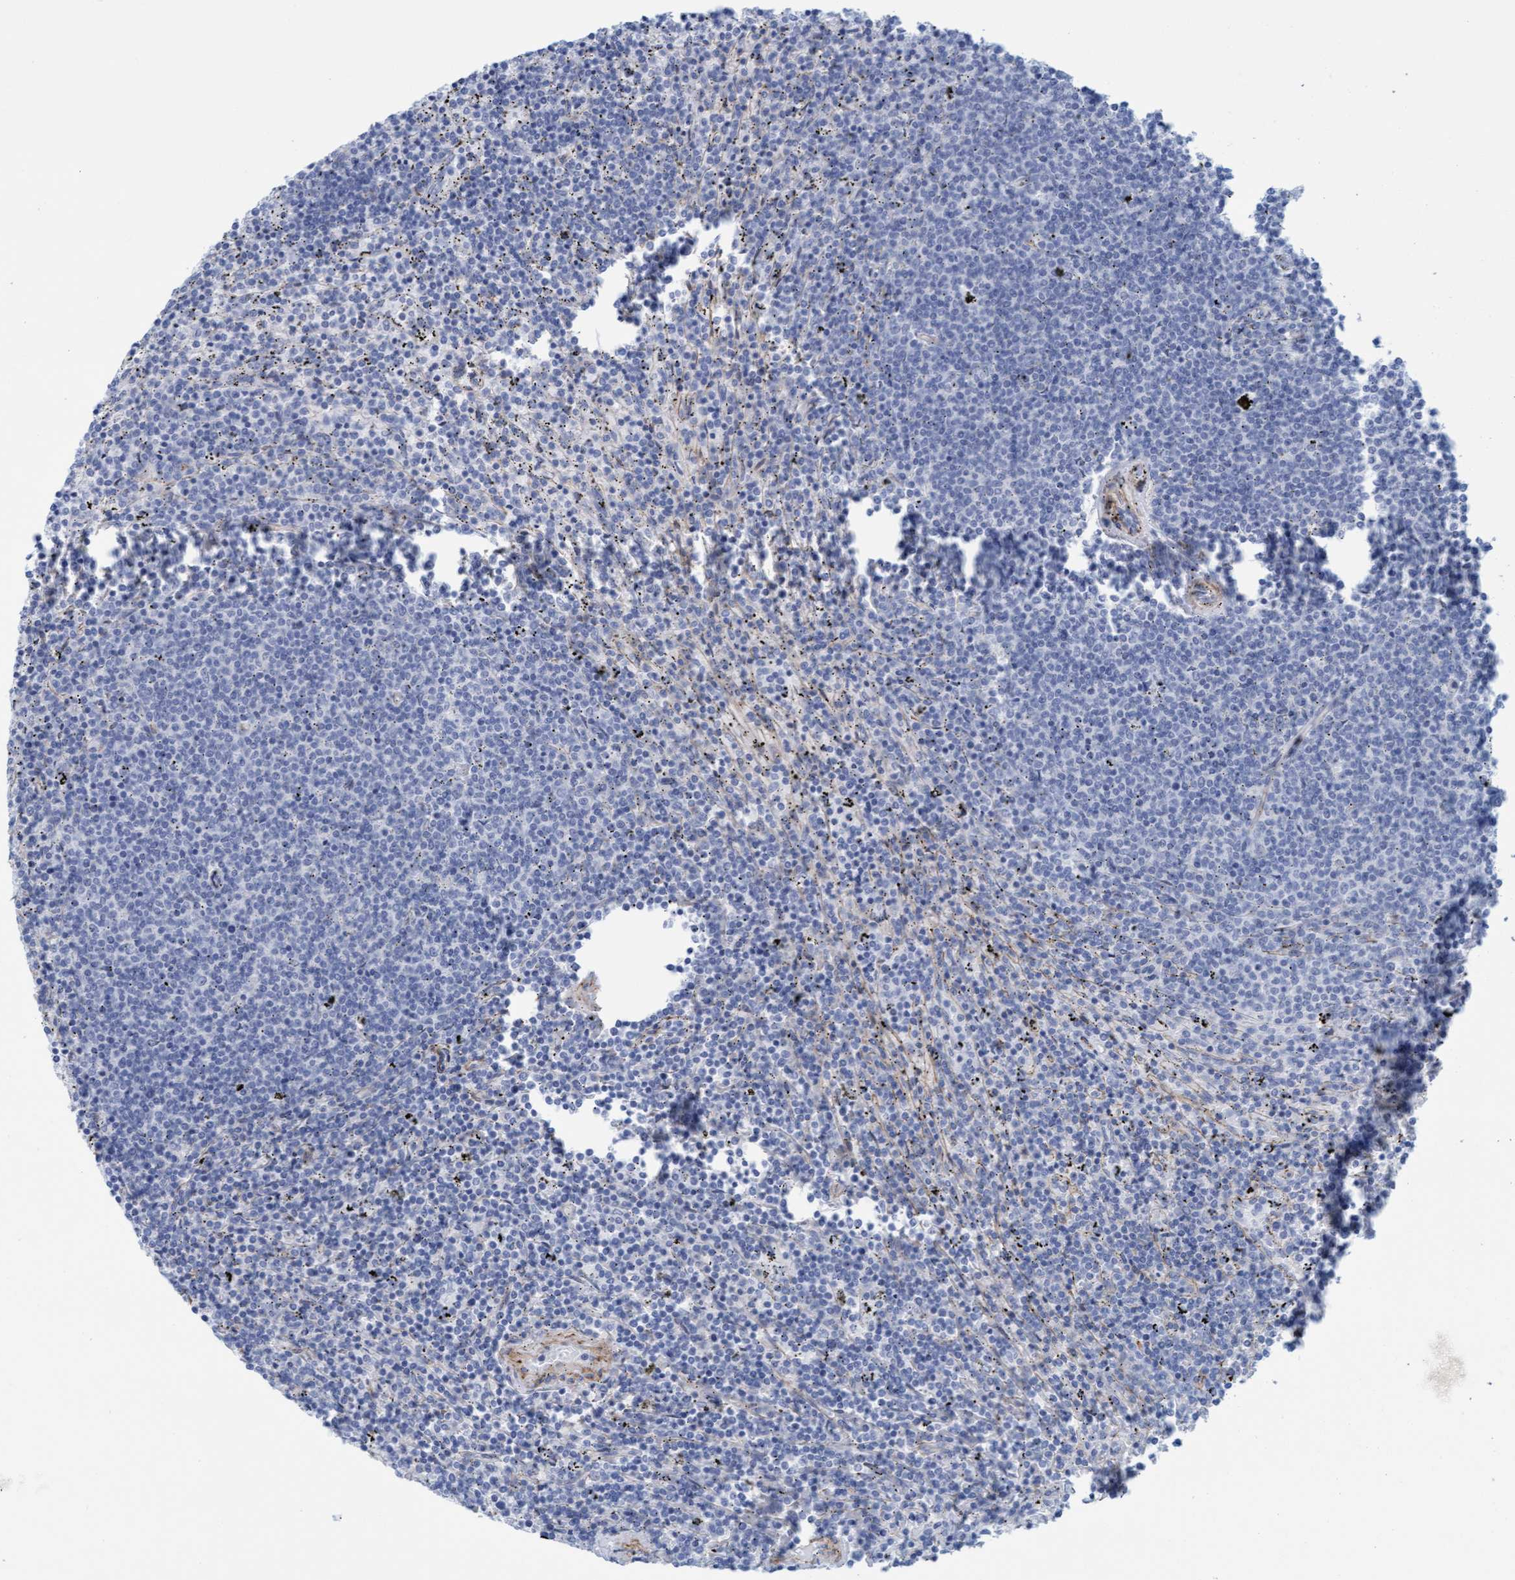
{"staining": {"intensity": "negative", "quantity": "none", "location": "none"}, "tissue": "lymphoma", "cell_type": "Tumor cells", "image_type": "cancer", "snomed": [{"axis": "morphology", "description": "Malignant lymphoma, non-Hodgkin's type, Low grade"}, {"axis": "topography", "description": "Spleen"}], "caption": "This is a image of immunohistochemistry (IHC) staining of lymphoma, which shows no positivity in tumor cells.", "gene": "MTFR1", "patient": {"sex": "female", "age": 50}}